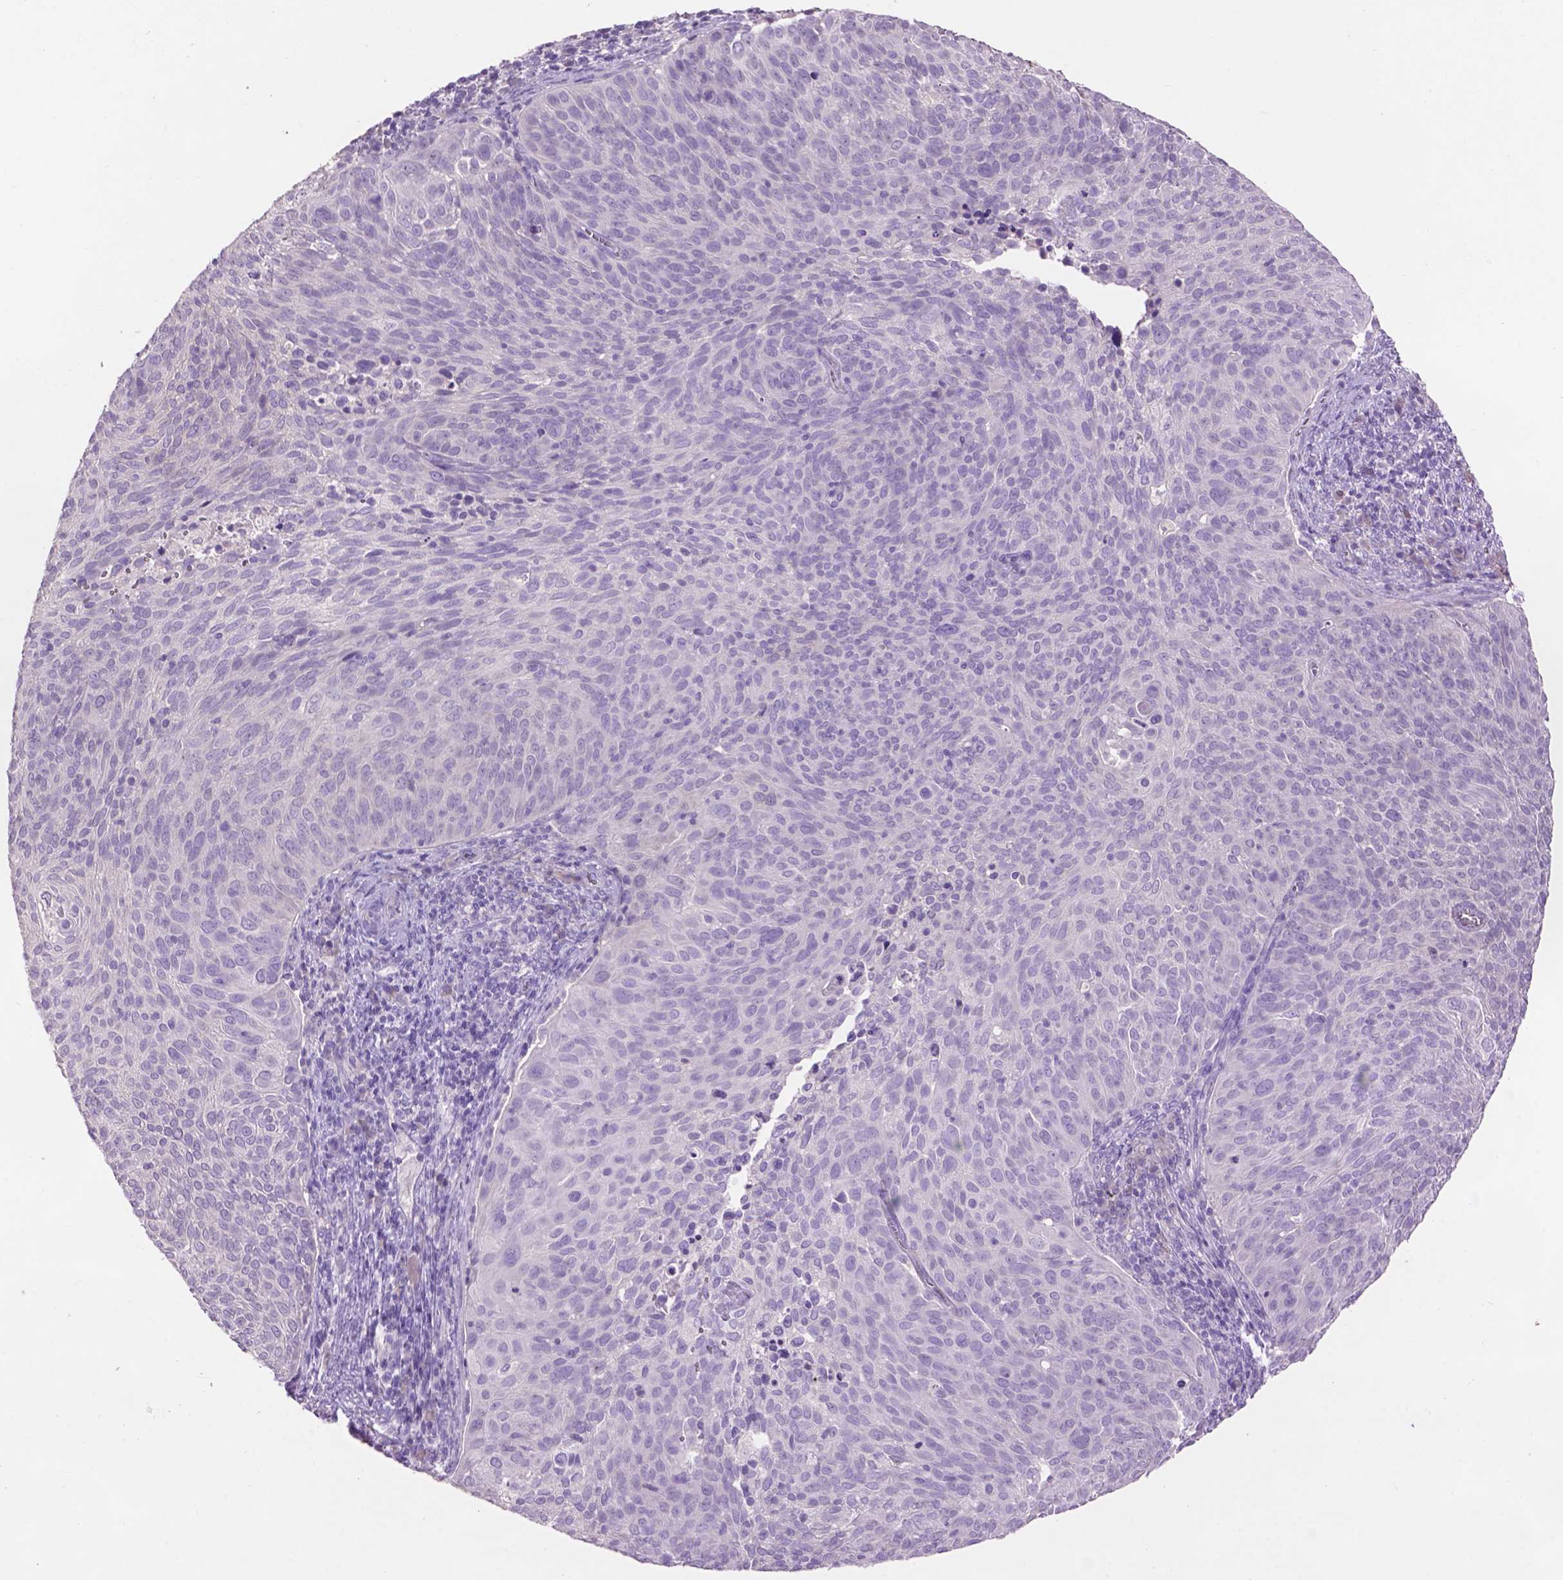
{"staining": {"intensity": "negative", "quantity": "none", "location": "none"}, "tissue": "cervical cancer", "cell_type": "Tumor cells", "image_type": "cancer", "snomed": [{"axis": "morphology", "description": "Squamous cell carcinoma, NOS"}, {"axis": "topography", "description": "Cervix"}], "caption": "Squamous cell carcinoma (cervical) stained for a protein using immunohistochemistry demonstrates no expression tumor cells.", "gene": "CRYBA4", "patient": {"sex": "female", "age": 39}}